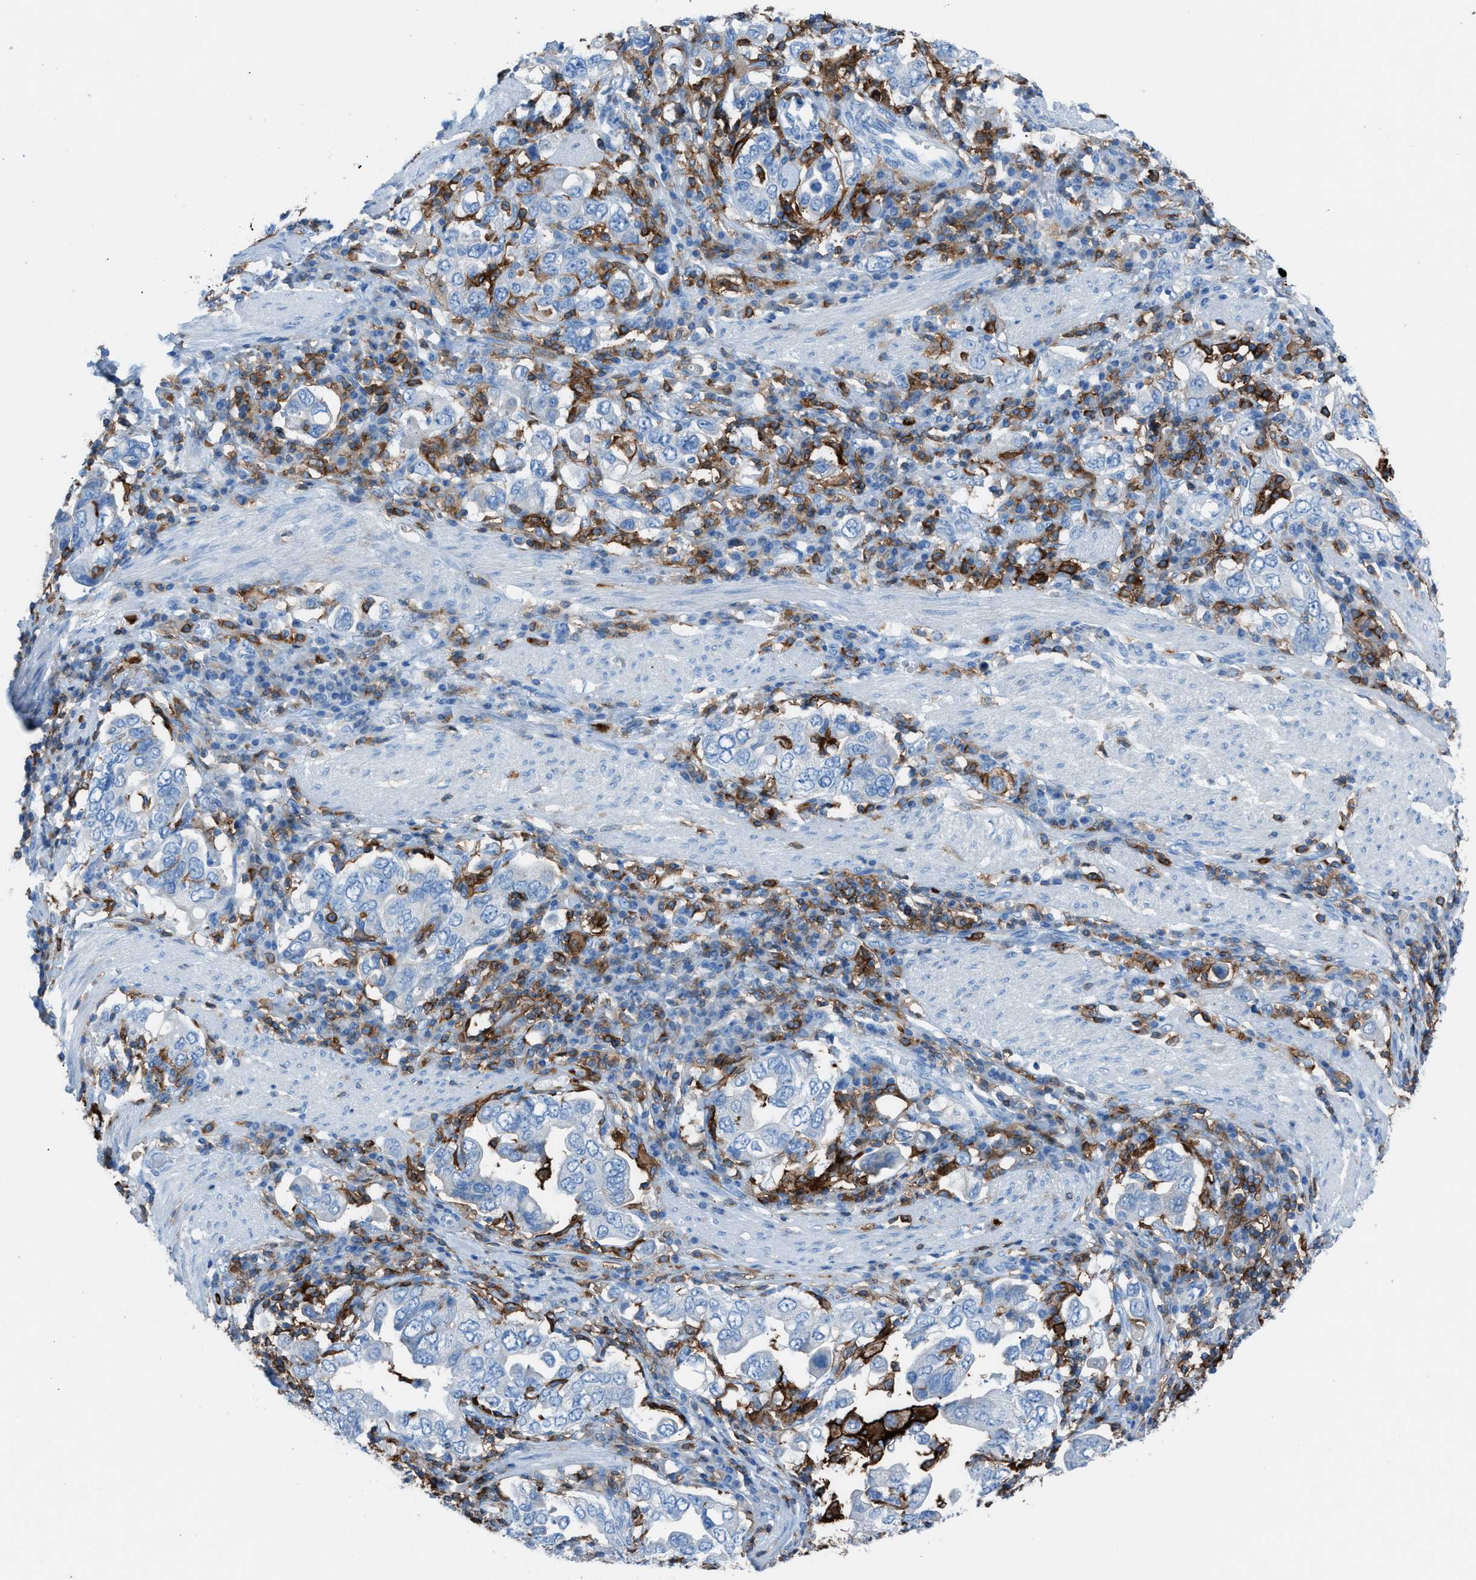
{"staining": {"intensity": "negative", "quantity": "none", "location": "none"}, "tissue": "stomach cancer", "cell_type": "Tumor cells", "image_type": "cancer", "snomed": [{"axis": "morphology", "description": "Adenocarcinoma, NOS"}, {"axis": "topography", "description": "Stomach, upper"}], "caption": "Immunohistochemistry micrograph of neoplastic tissue: stomach adenocarcinoma stained with DAB (3,3'-diaminobenzidine) demonstrates no significant protein staining in tumor cells.", "gene": "ITGB2", "patient": {"sex": "male", "age": 62}}